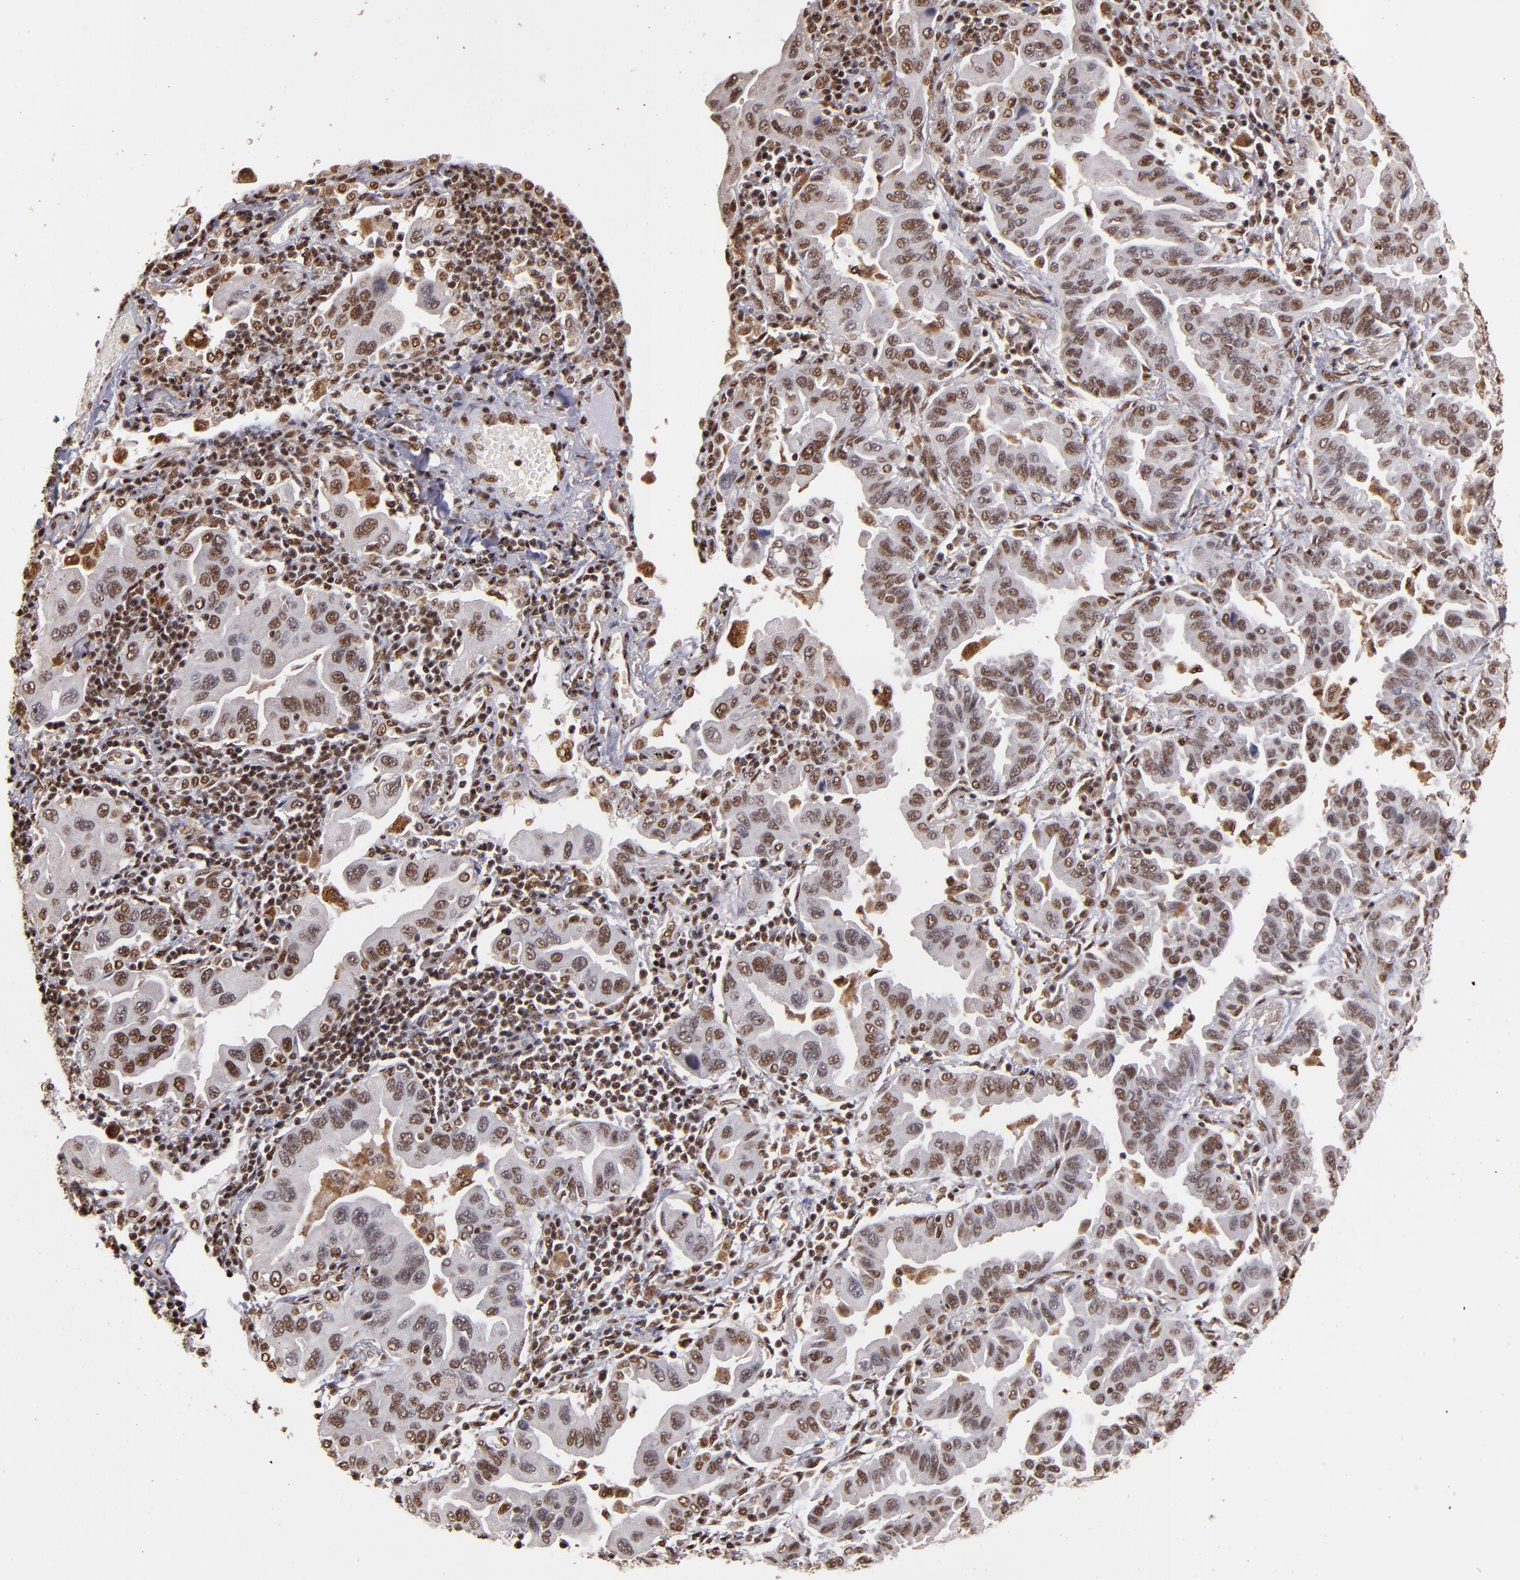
{"staining": {"intensity": "moderate", "quantity": ">75%", "location": "nuclear"}, "tissue": "lung cancer", "cell_type": "Tumor cells", "image_type": "cancer", "snomed": [{"axis": "morphology", "description": "Adenocarcinoma, NOS"}, {"axis": "topography", "description": "Lung"}], "caption": "Moderate nuclear positivity is appreciated in about >75% of tumor cells in lung cancer.", "gene": "SP1", "patient": {"sex": "female", "age": 65}}